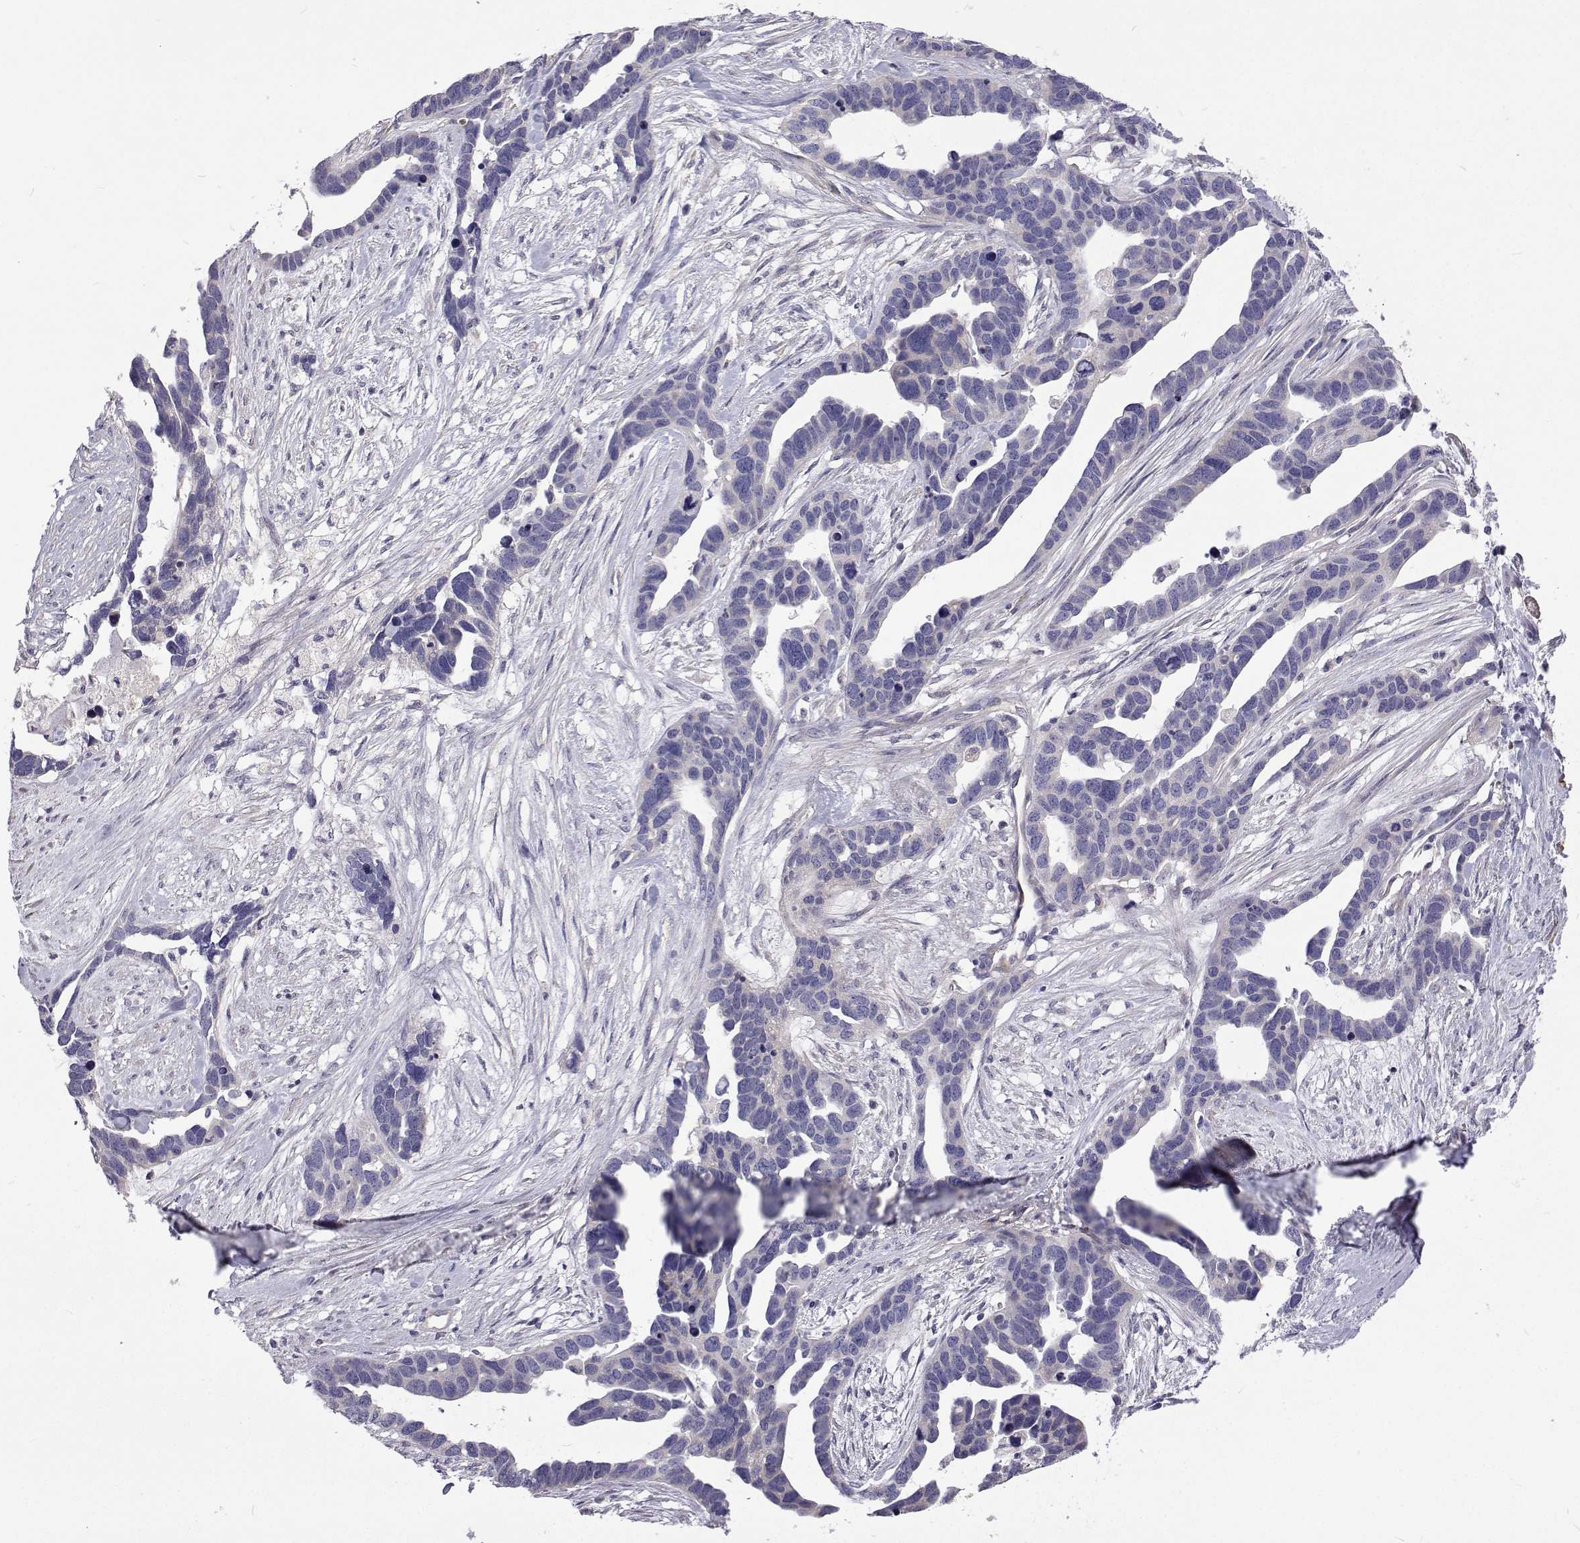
{"staining": {"intensity": "negative", "quantity": "none", "location": "none"}, "tissue": "ovarian cancer", "cell_type": "Tumor cells", "image_type": "cancer", "snomed": [{"axis": "morphology", "description": "Cystadenocarcinoma, serous, NOS"}, {"axis": "topography", "description": "Ovary"}], "caption": "IHC of ovarian serous cystadenocarcinoma displays no staining in tumor cells.", "gene": "NPR3", "patient": {"sex": "female", "age": 54}}